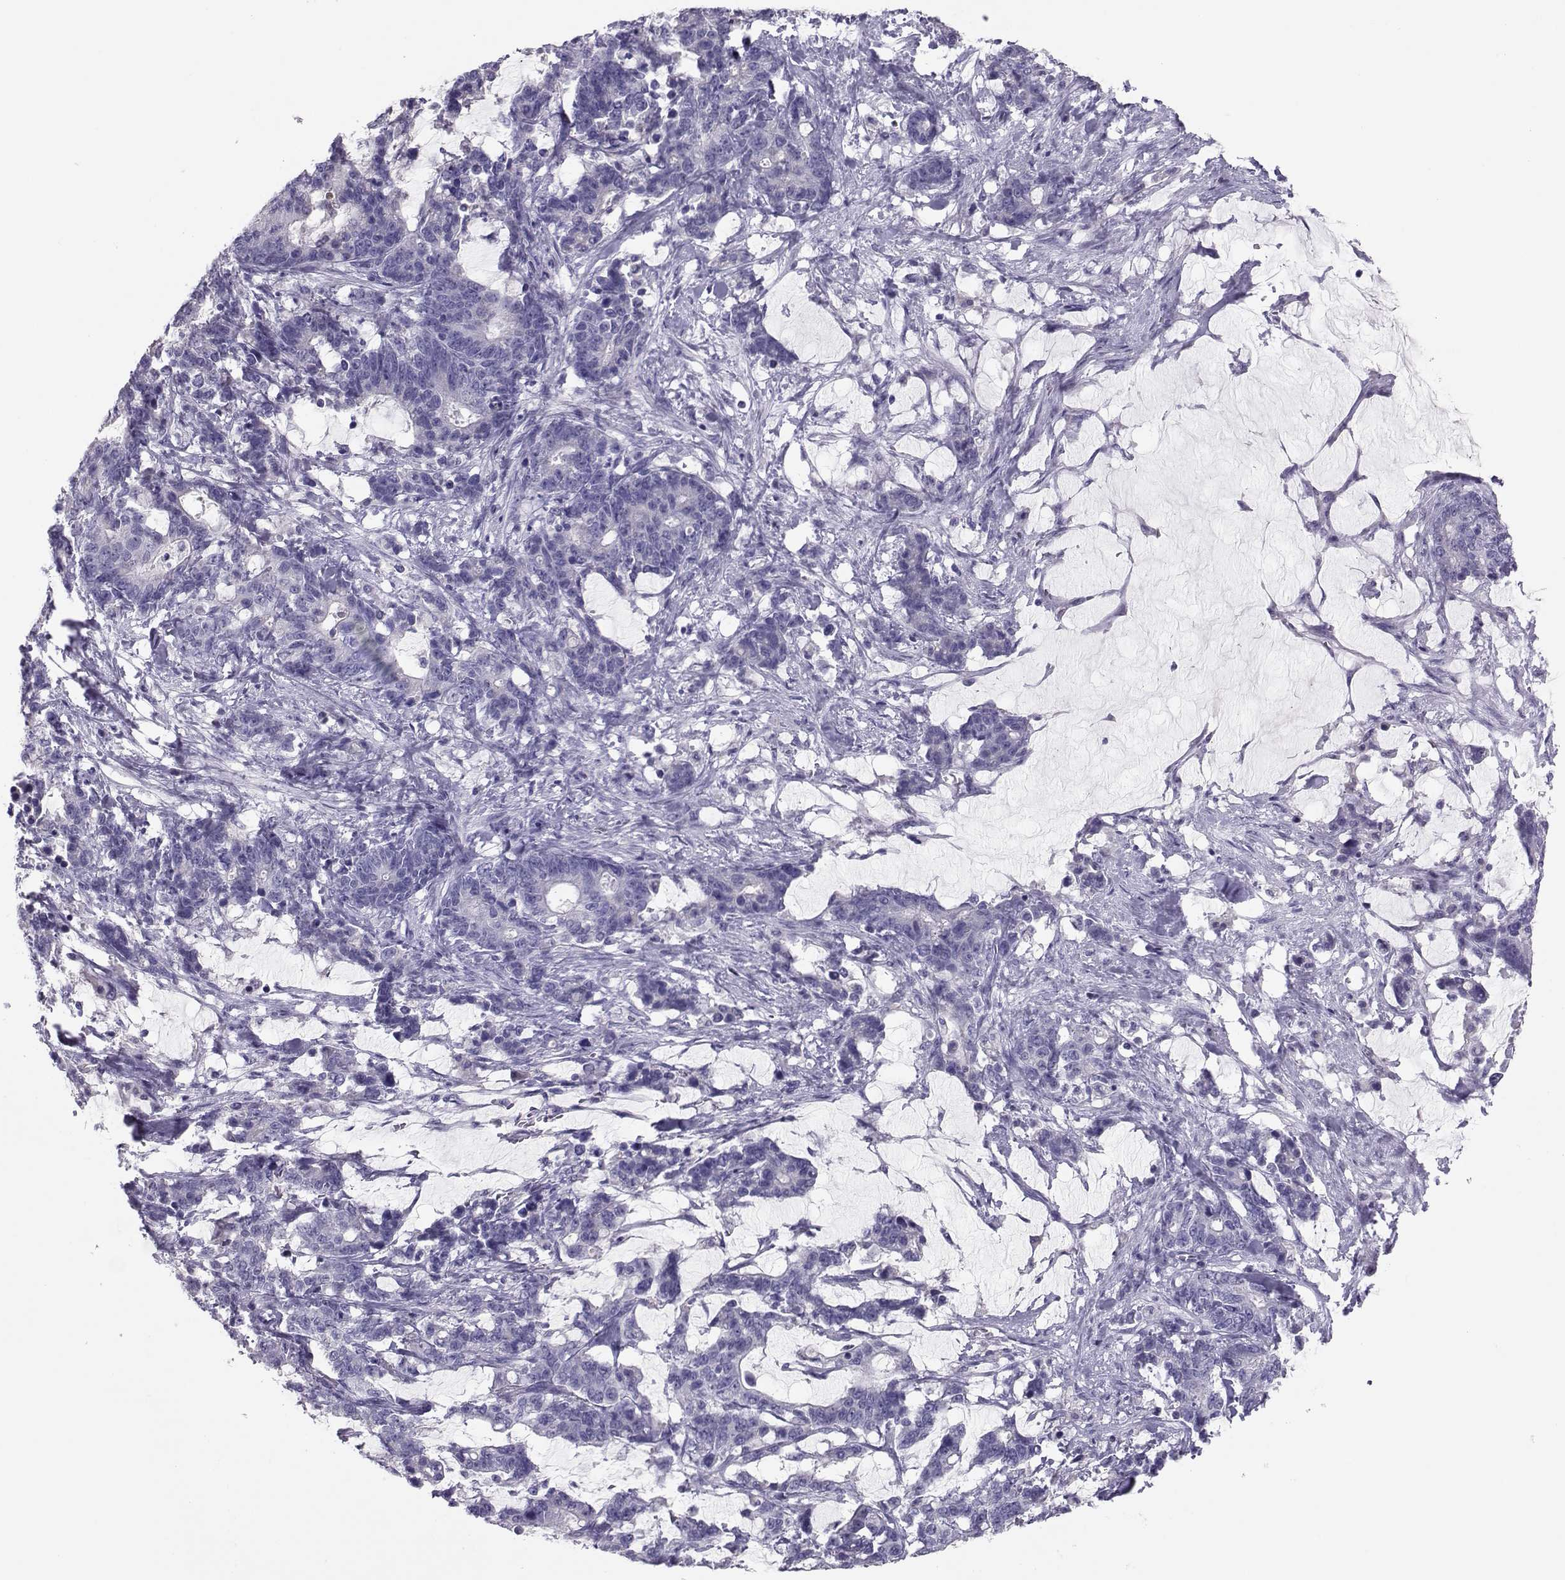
{"staining": {"intensity": "negative", "quantity": "none", "location": "none"}, "tissue": "stomach cancer", "cell_type": "Tumor cells", "image_type": "cancer", "snomed": [{"axis": "morphology", "description": "Normal tissue, NOS"}, {"axis": "morphology", "description": "Adenocarcinoma, NOS"}, {"axis": "topography", "description": "Stomach"}], "caption": "Stomach cancer (adenocarcinoma) stained for a protein using immunohistochemistry displays no staining tumor cells.", "gene": "DNAAF1", "patient": {"sex": "female", "age": 64}}